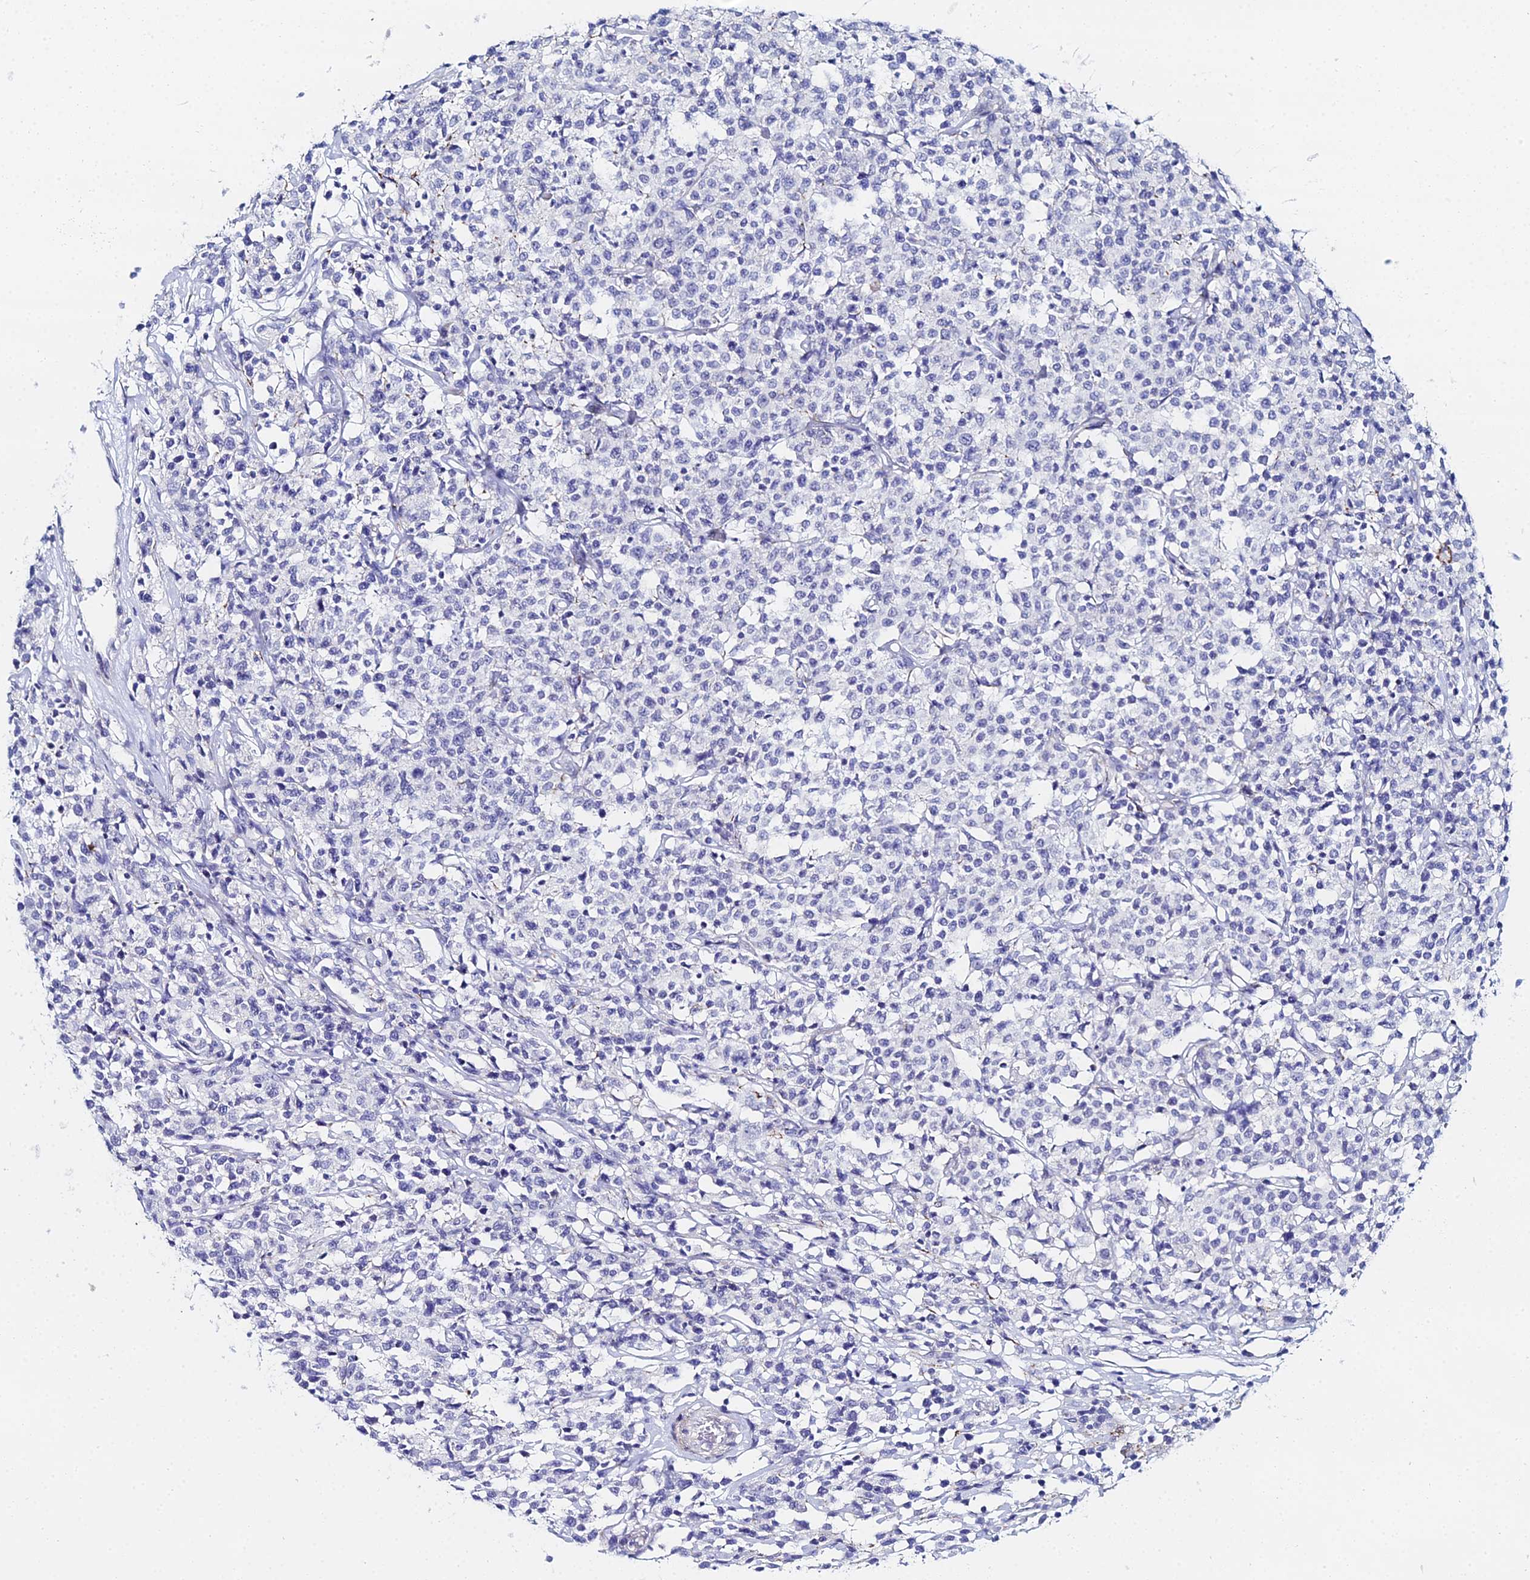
{"staining": {"intensity": "negative", "quantity": "none", "location": "none"}, "tissue": "lymphoma", "cell_type": "Tumor cells", "image_type": "cancer", "snomed": [{"axis": "morphology", "description": "Malignant lymphoma, non-Hodgkin's type, Low grade"}, {"axis": "topography", "description": "Small intestine"}], "caption": "An image of human malignant lymphoma, non-Hodgkin's type (low-grade) is negative for staining in tumor cells.", "gene": "DHX34", "patient": {"sex": "female", "age": 59}}